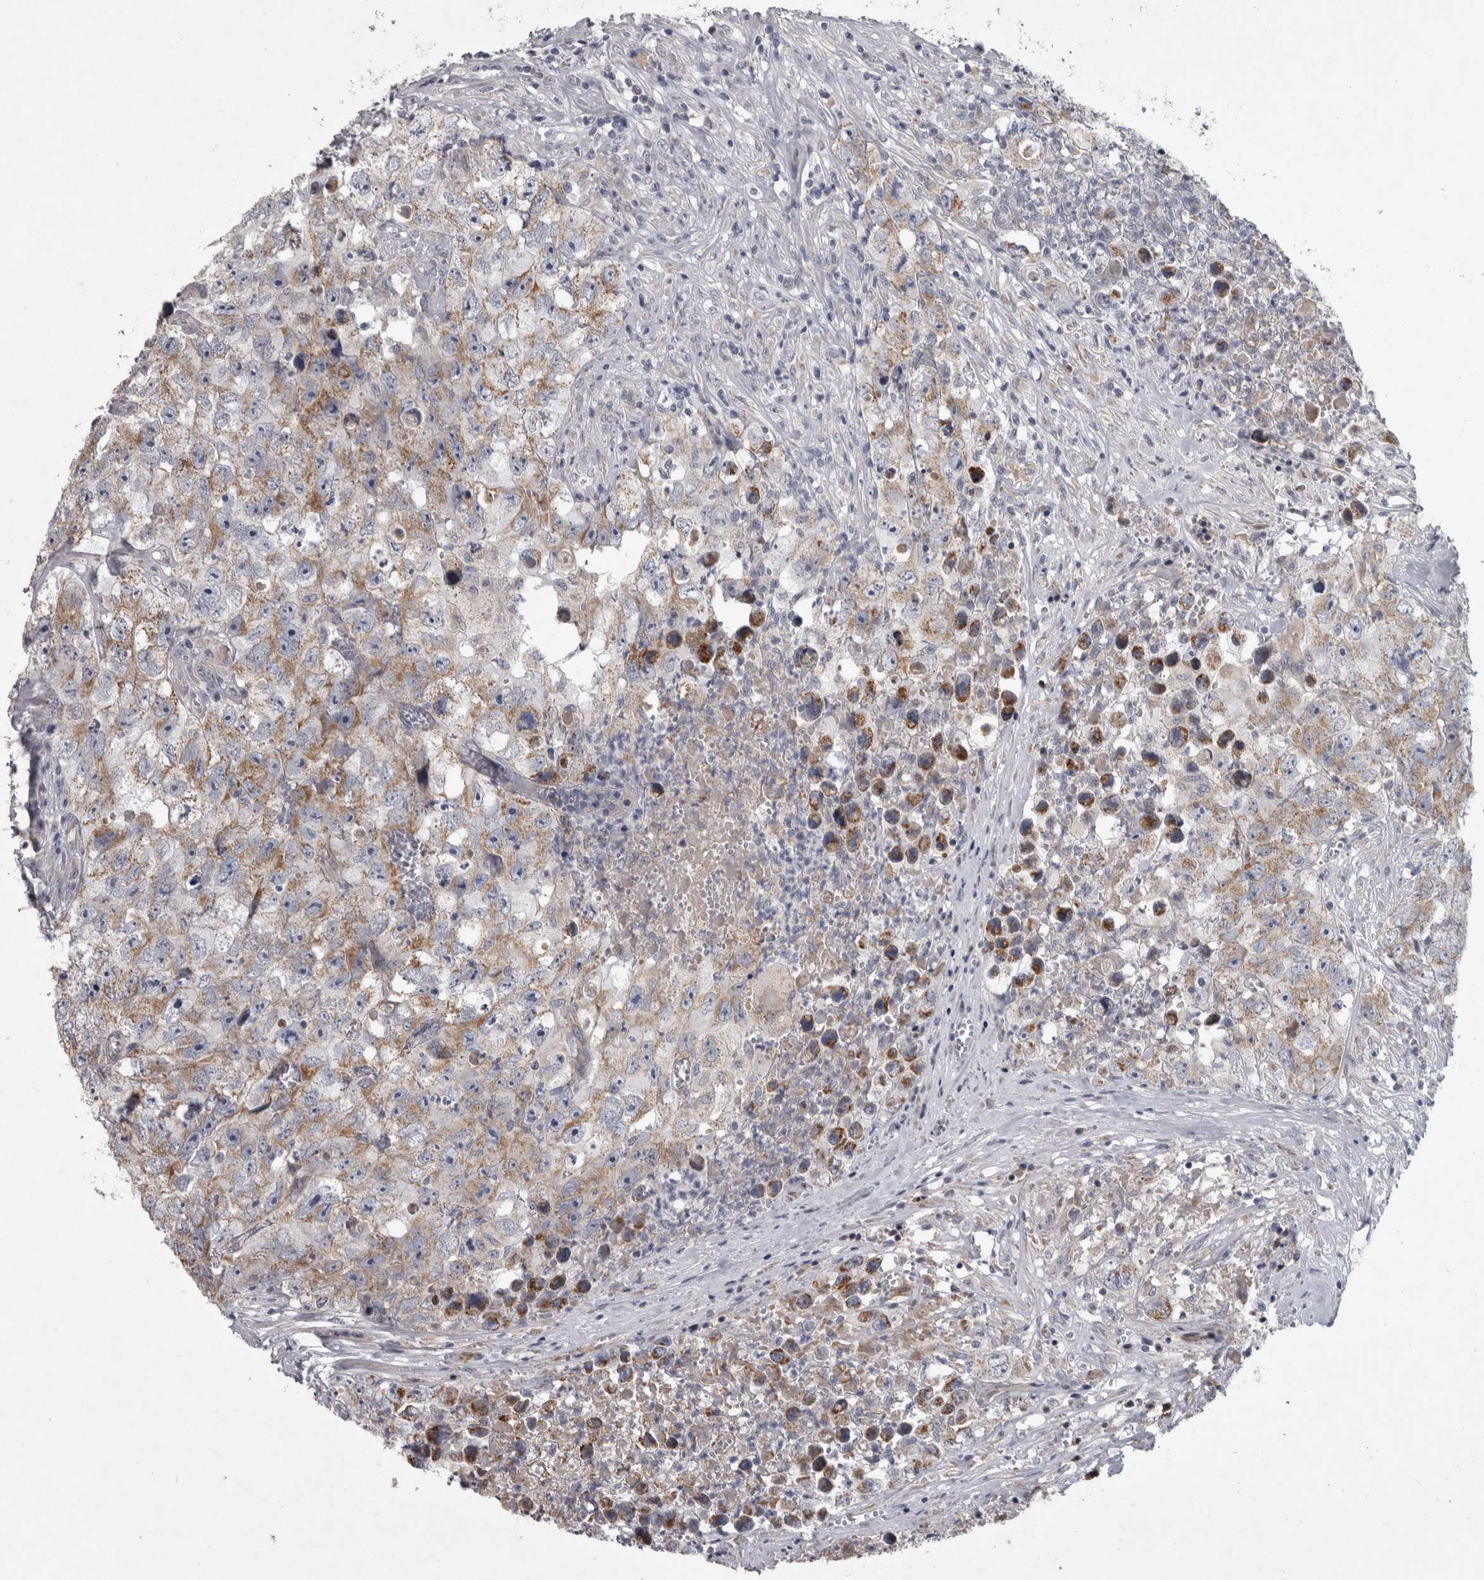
{"staining": {"intensity": "weak", "quantity": ">75%", "location": "cytoplasmic/membranous"}, "tissue": "testis cancer", "cell_type": "Tumor cells", "image_type": "cancer", "snomed": [{"axis": "morphology", "description": "Seminoma, NOS"}, {"axis": "morphology", "description": "Carcinoma, Embryonal, NOS"}, {"axis": "topography", "description": "Testis"}], "caption": "Testis cancer (embryonal carcinoma) stained for a protein (brown) exhibits weak cytoplasmic/membranous positive expression in about >75% of tumor cells.", "gene": "DBT", "patient": {"sex": "male", "age": 43}}